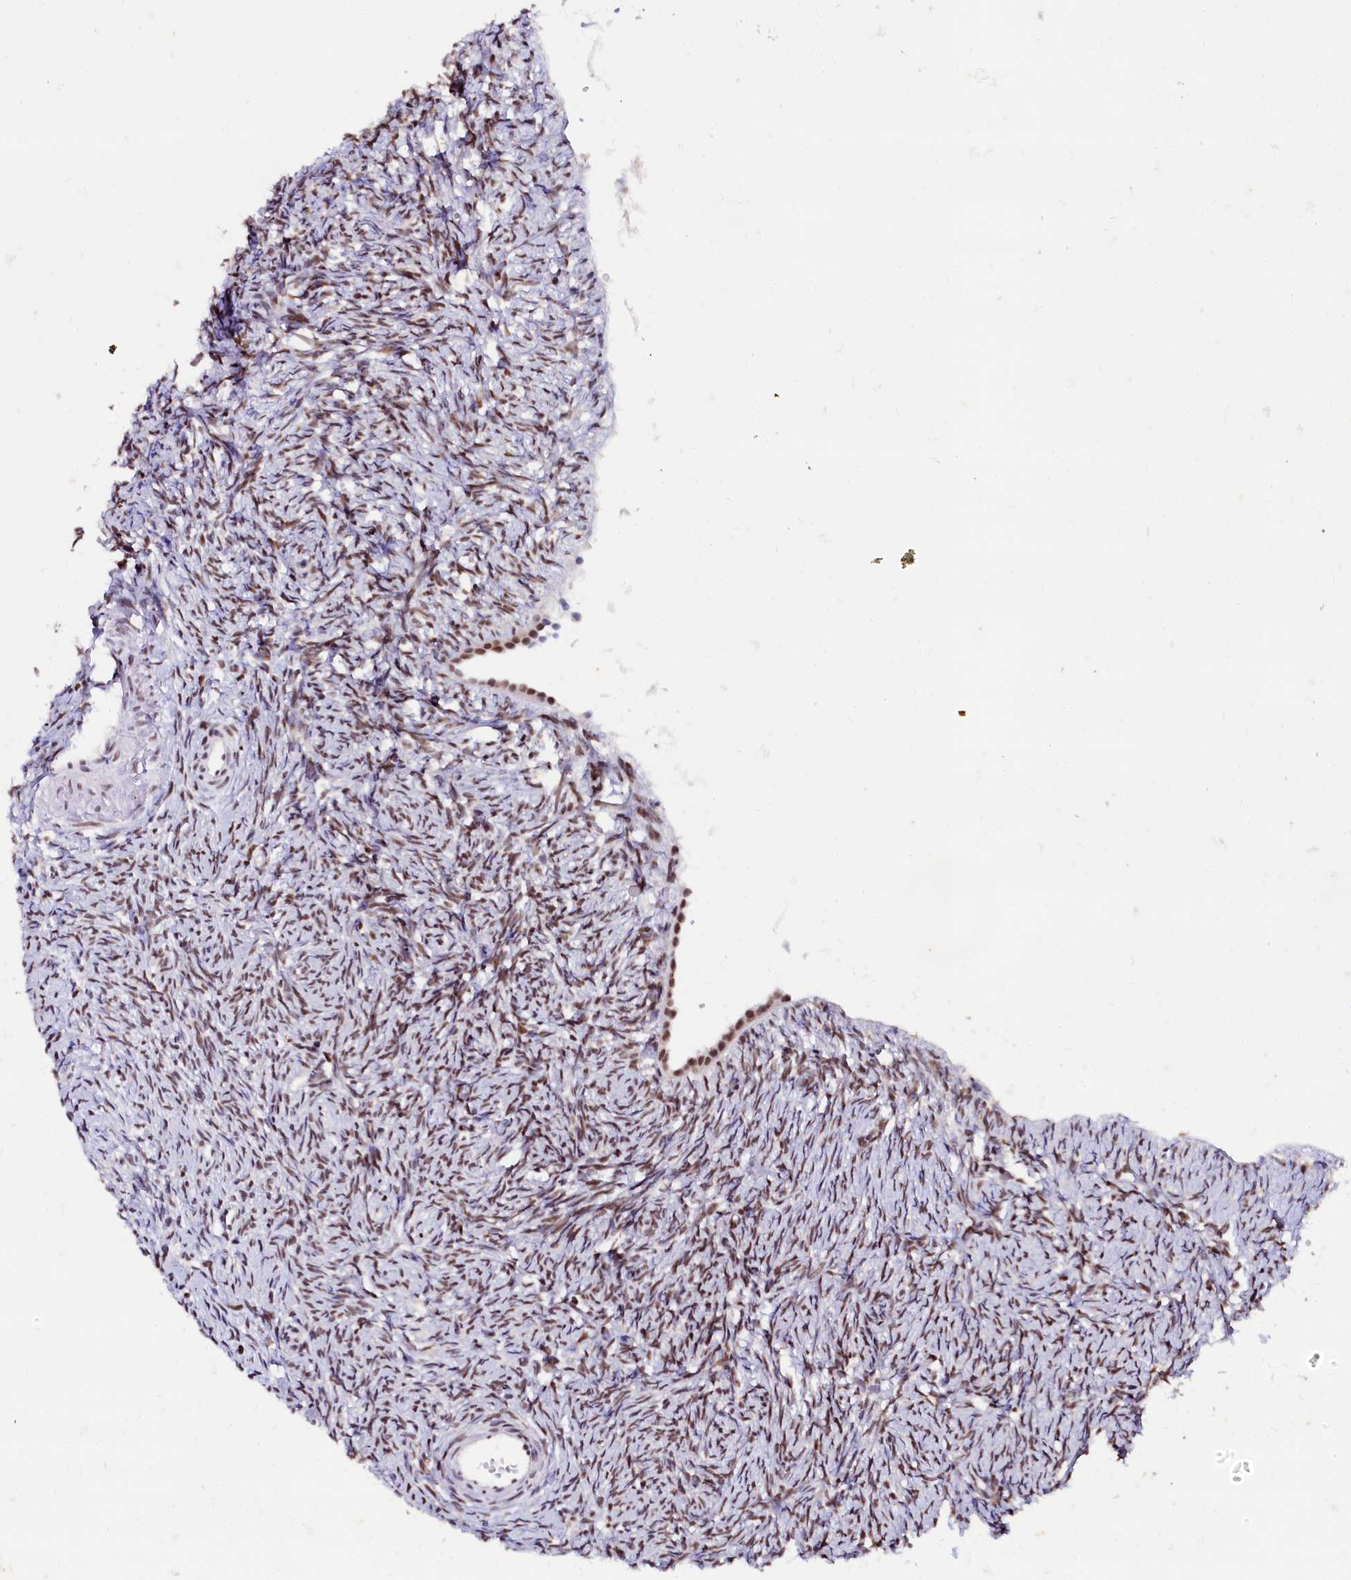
{"staining": {"intensity": "moderate", "quantity": ">75%", "location": "nuclear"}, "tissue": "ovary", "cell_type": "Ovarian stroma cells", "image_type": "normal", "snomed": [{"axis": "morphology", "description": "Normal tissue, NOS"}, {"axis": "topography", "description": "Ovary"}], "caption": "A brown stain shows moderate nuclear expression of a protein in ovarian stroma cells of benign ovary. (brown staining indicates protein expression, while blue staining denotes nuclei).", "gene": "CPSF7", "patient": {"sex": "female", "age": 51}}